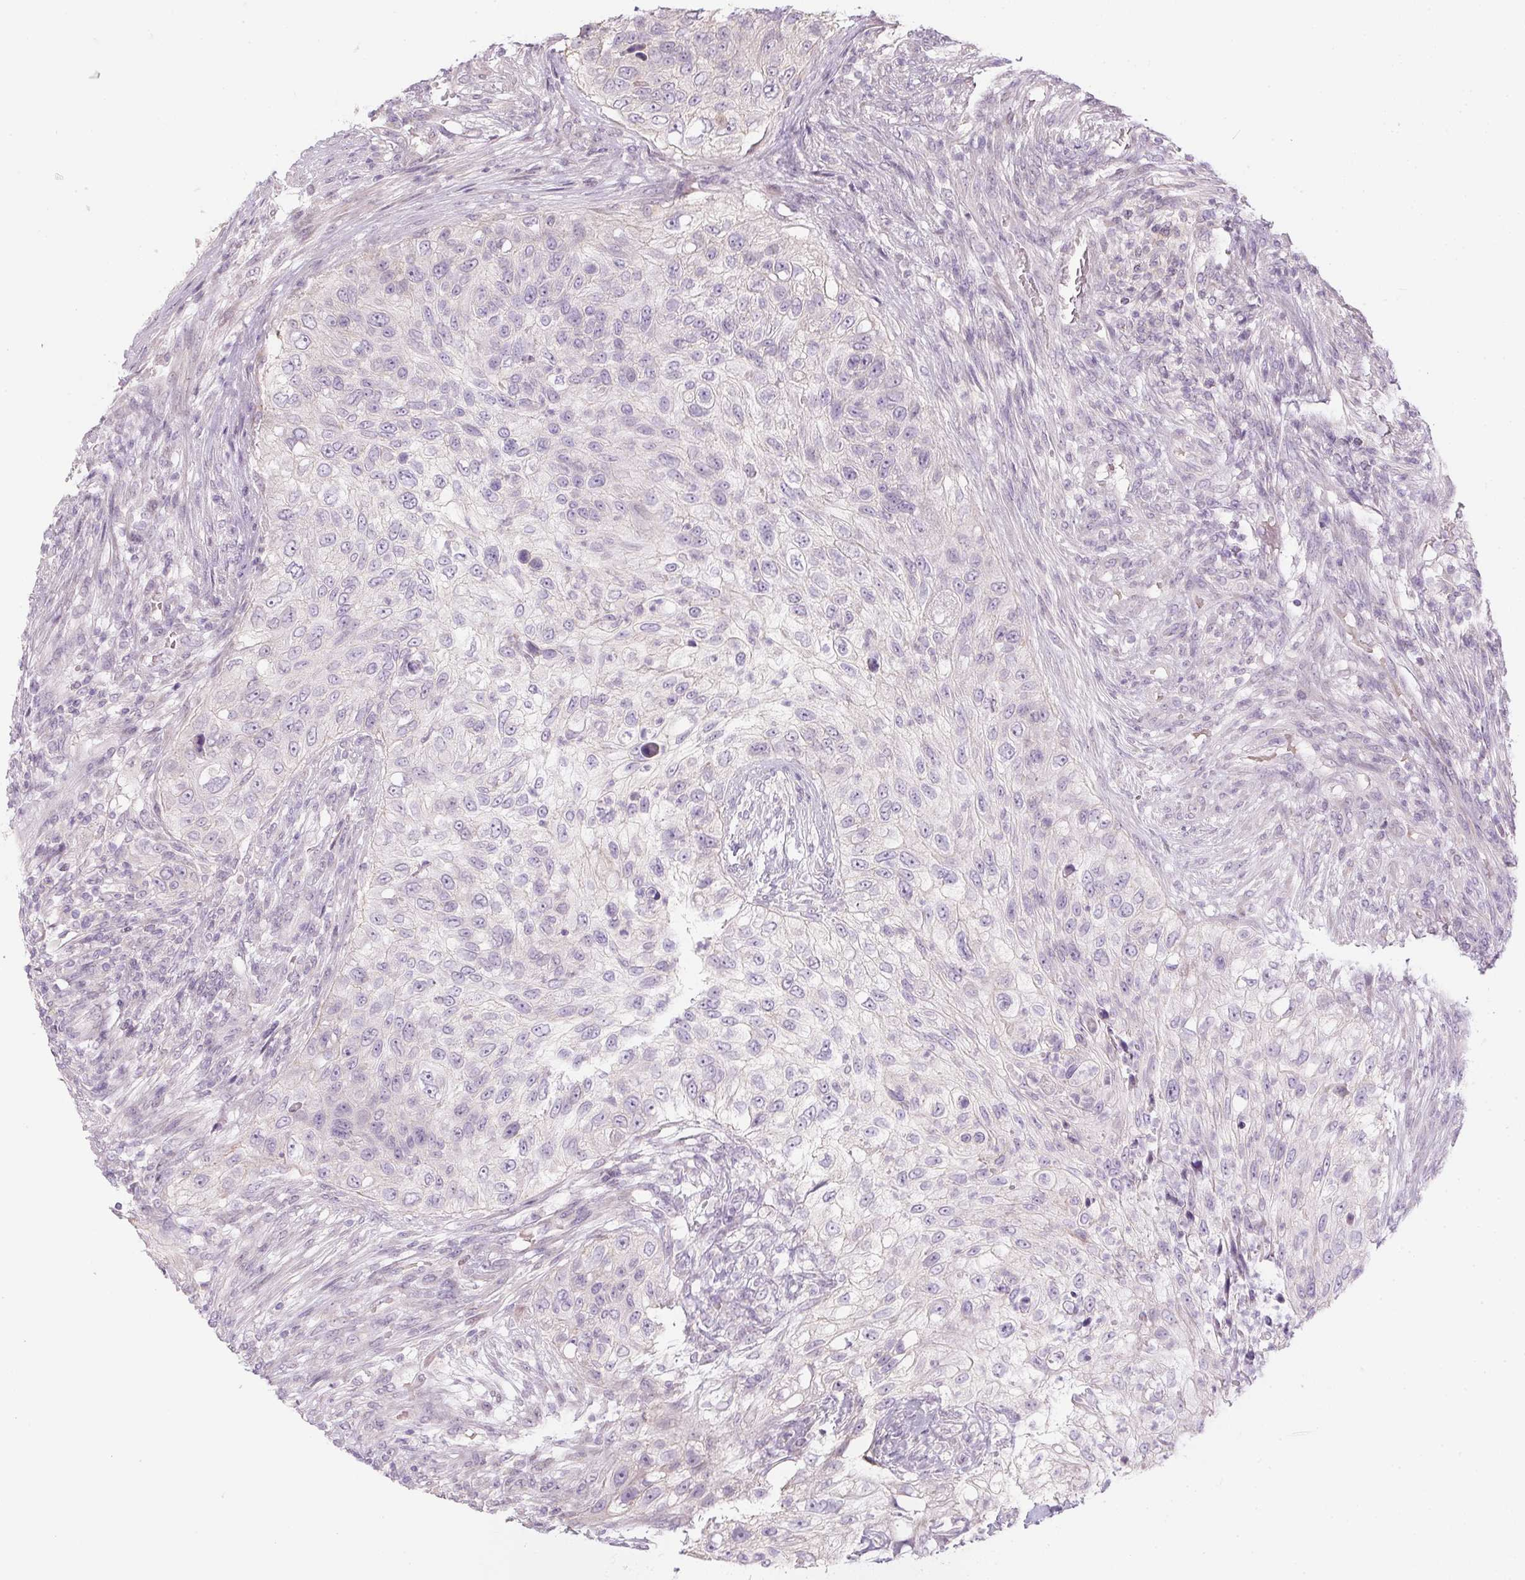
{"staining": {"intensity": "negative", "quantity": "none", "location": "none"}, "tissue": "urothelial cancer", "cell_type": "Tumor cells", "image_type": "cancer", "snomed": [{"axis": "morphology", "description": "Urothelial carcinoma, High grade"}, {"axis": "topography", "description": "Urinary bladder"}], "caption": "An immunohistochemistry histopathology image of urothelial cancer is shown. There is no staining in tumor cells of urothelial cancer.", "gene": "CTCFL", "patient": {"sex": "female", "age": 60}}